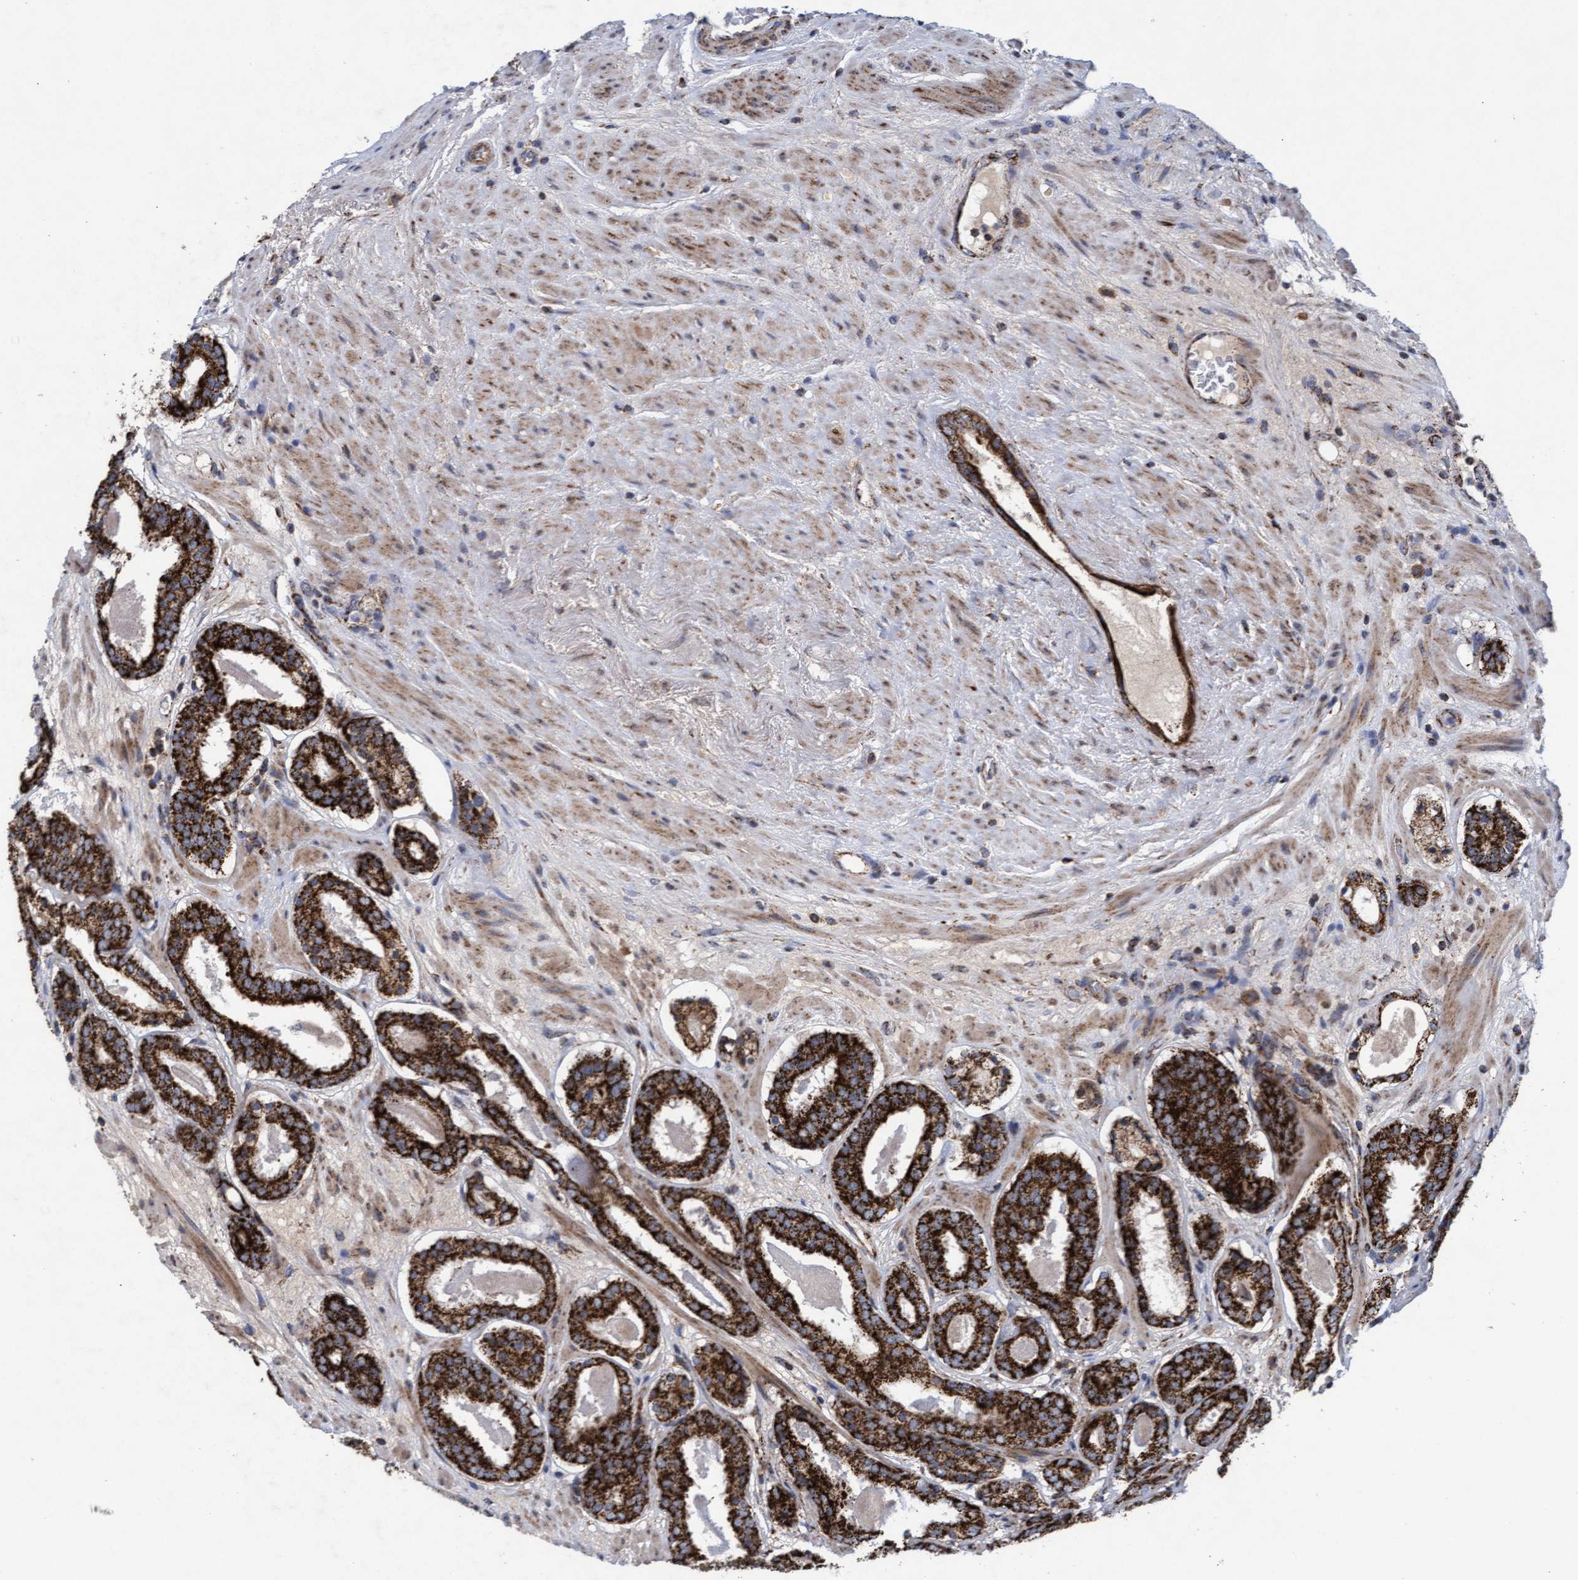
{"staining": {"intensity": "strong", "quantity": ">75%", "location": "cytoplasmic/membranous"}, "tissue": "prostate cancer", "cell_type": "Tumor cells", "image_type": "cancer", "snomed": [{"axis": "morphology", "description": "Adenocarcinoma, Low grade"}, {"axis": "topography", "description": "Prostate"}], "caption": "Prostate low-grade adenocarcinoma tissue displays strong cytoplasmic/membranous staining in about >75% of tumor cells", "gene": "MRPL38", "patient": {"sex": "male", "age": 69}}